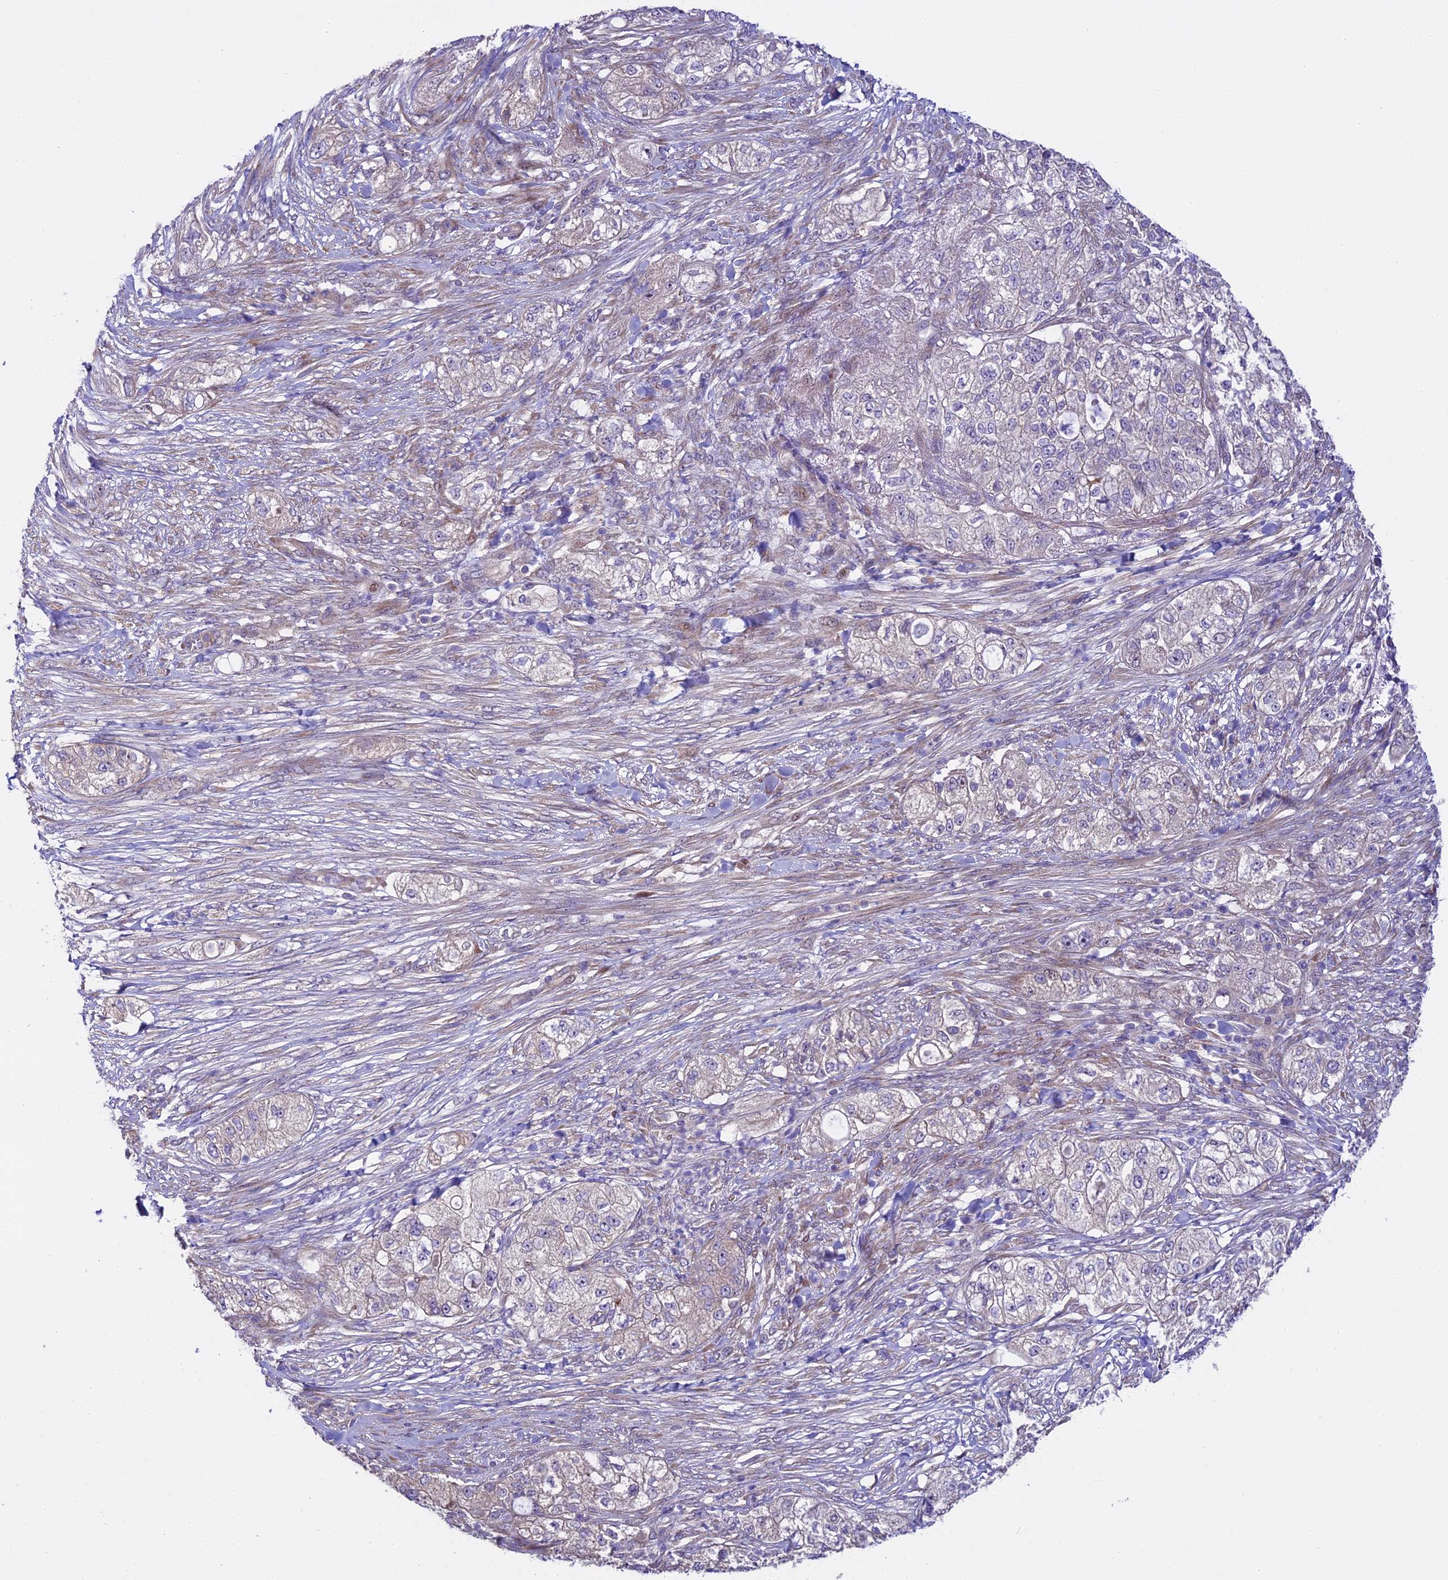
{"staining": {"intensity": "negative", "quantity": "none", "location": "none"}, "tissue": "pancreatic cancer", "cell_type": "Tumor cells", "image_type": "cancer", "snomed": [{"axis": "morphology", "description": "Adenocarcinoma, NOS"}, {"axis": "topography", "description": "Pancreas"}], "caption": "Tumor cells are negative for brown protein staining in pancreatic adenocarcinoma.", "gene": "SPIRE1", "patient": {"sex": "female", "age": 78}}